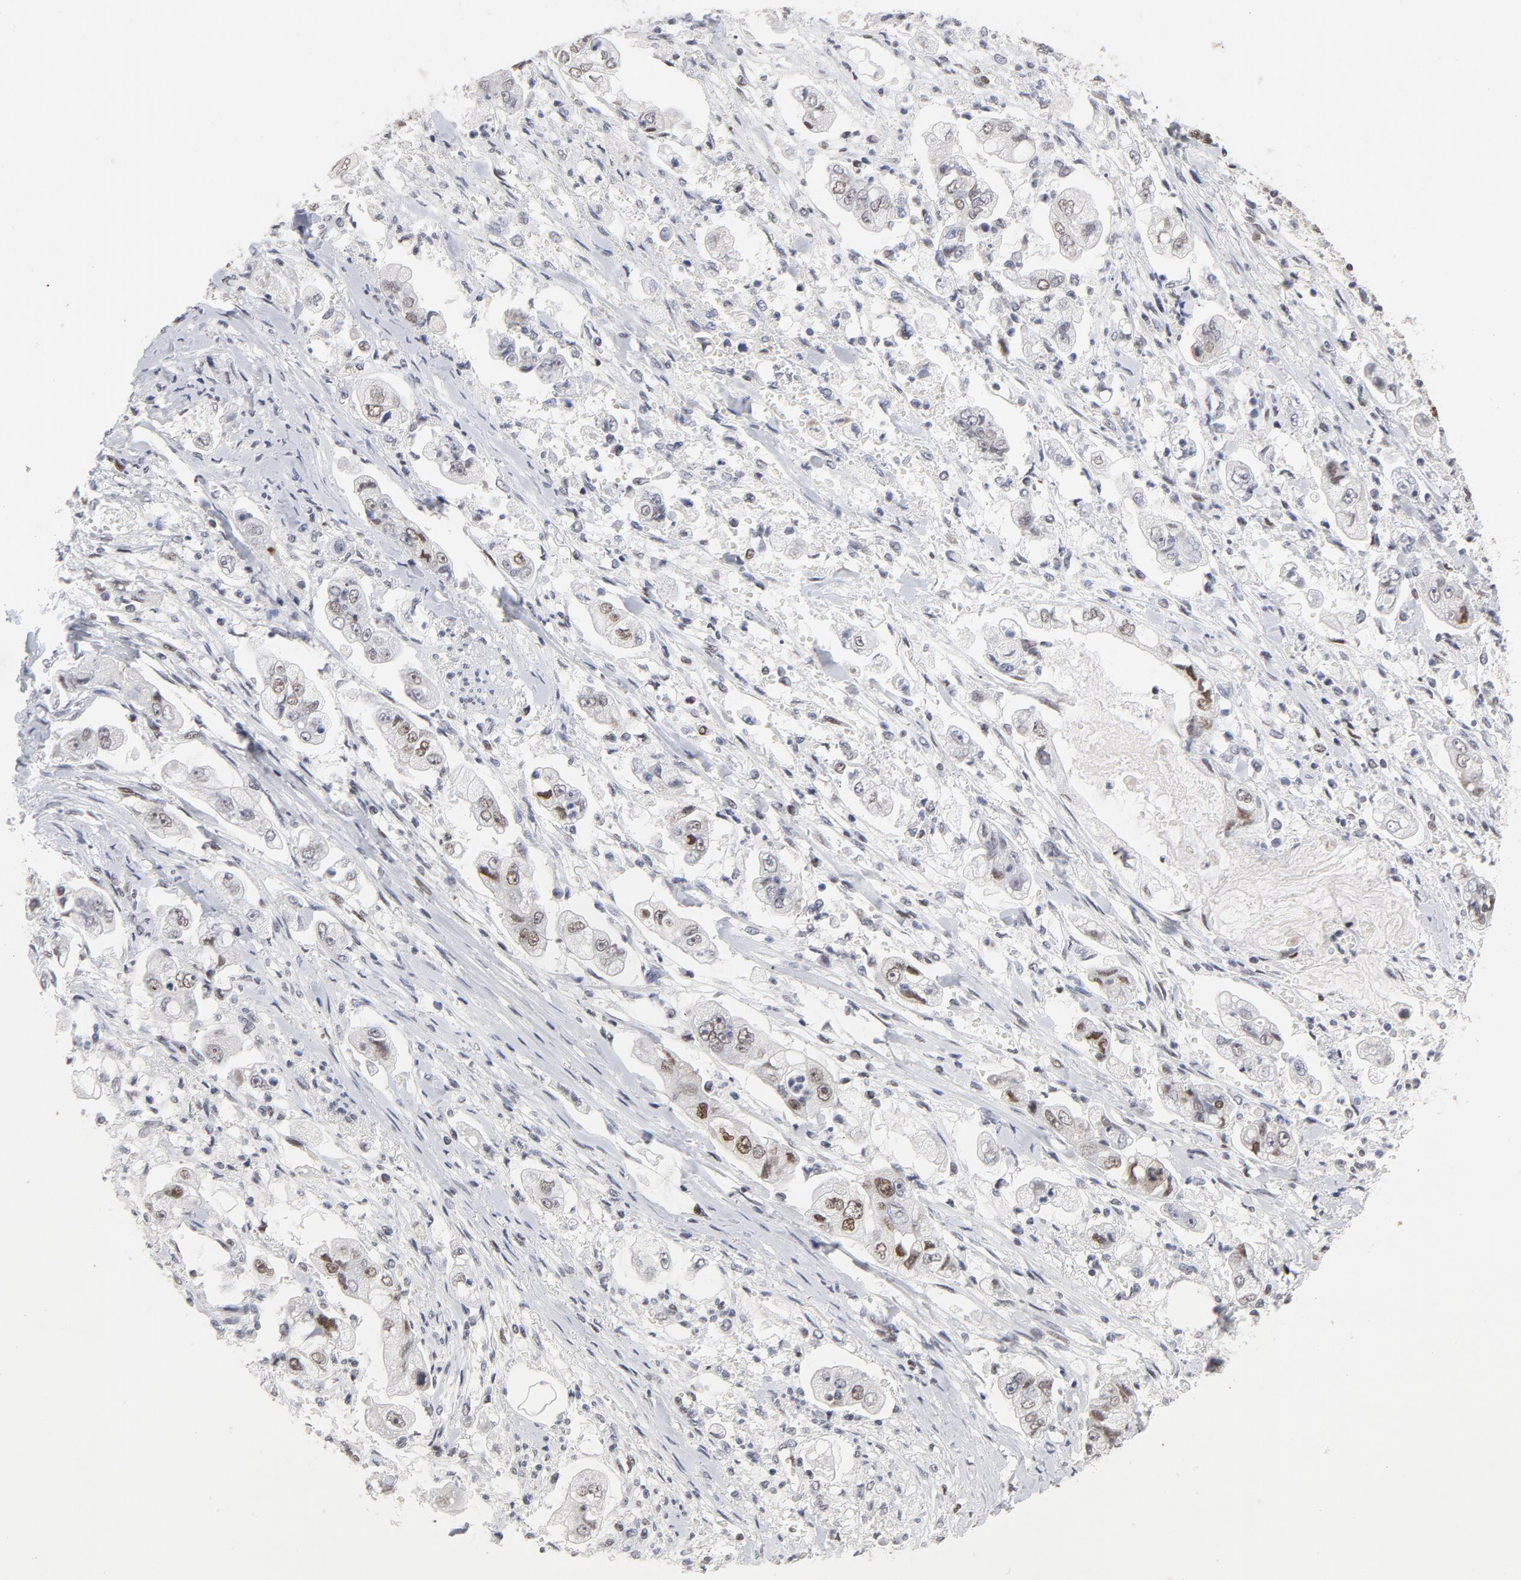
{"staining": {"intensity": "moderate", "quantity": "<25%", "location": "nuclear"}, "tissue": "stomach cancer", "cell_type": "Tumor cells", "image_type": "cancer", "snomed": [{"axis": "morphology", "description": "Adenocarcinoma, NOS"}, {"axis": "topography", "description": "Stomach"}], "caption": "High-power microscopy captured an immunohistochemistry (IHC) image of stomach adenocarcinoma, revealing moderate nuclear positivity in approximately <25% of tumor cells.", "gene": "RFC4", "patient": {"sex": "male", "age": 62}}